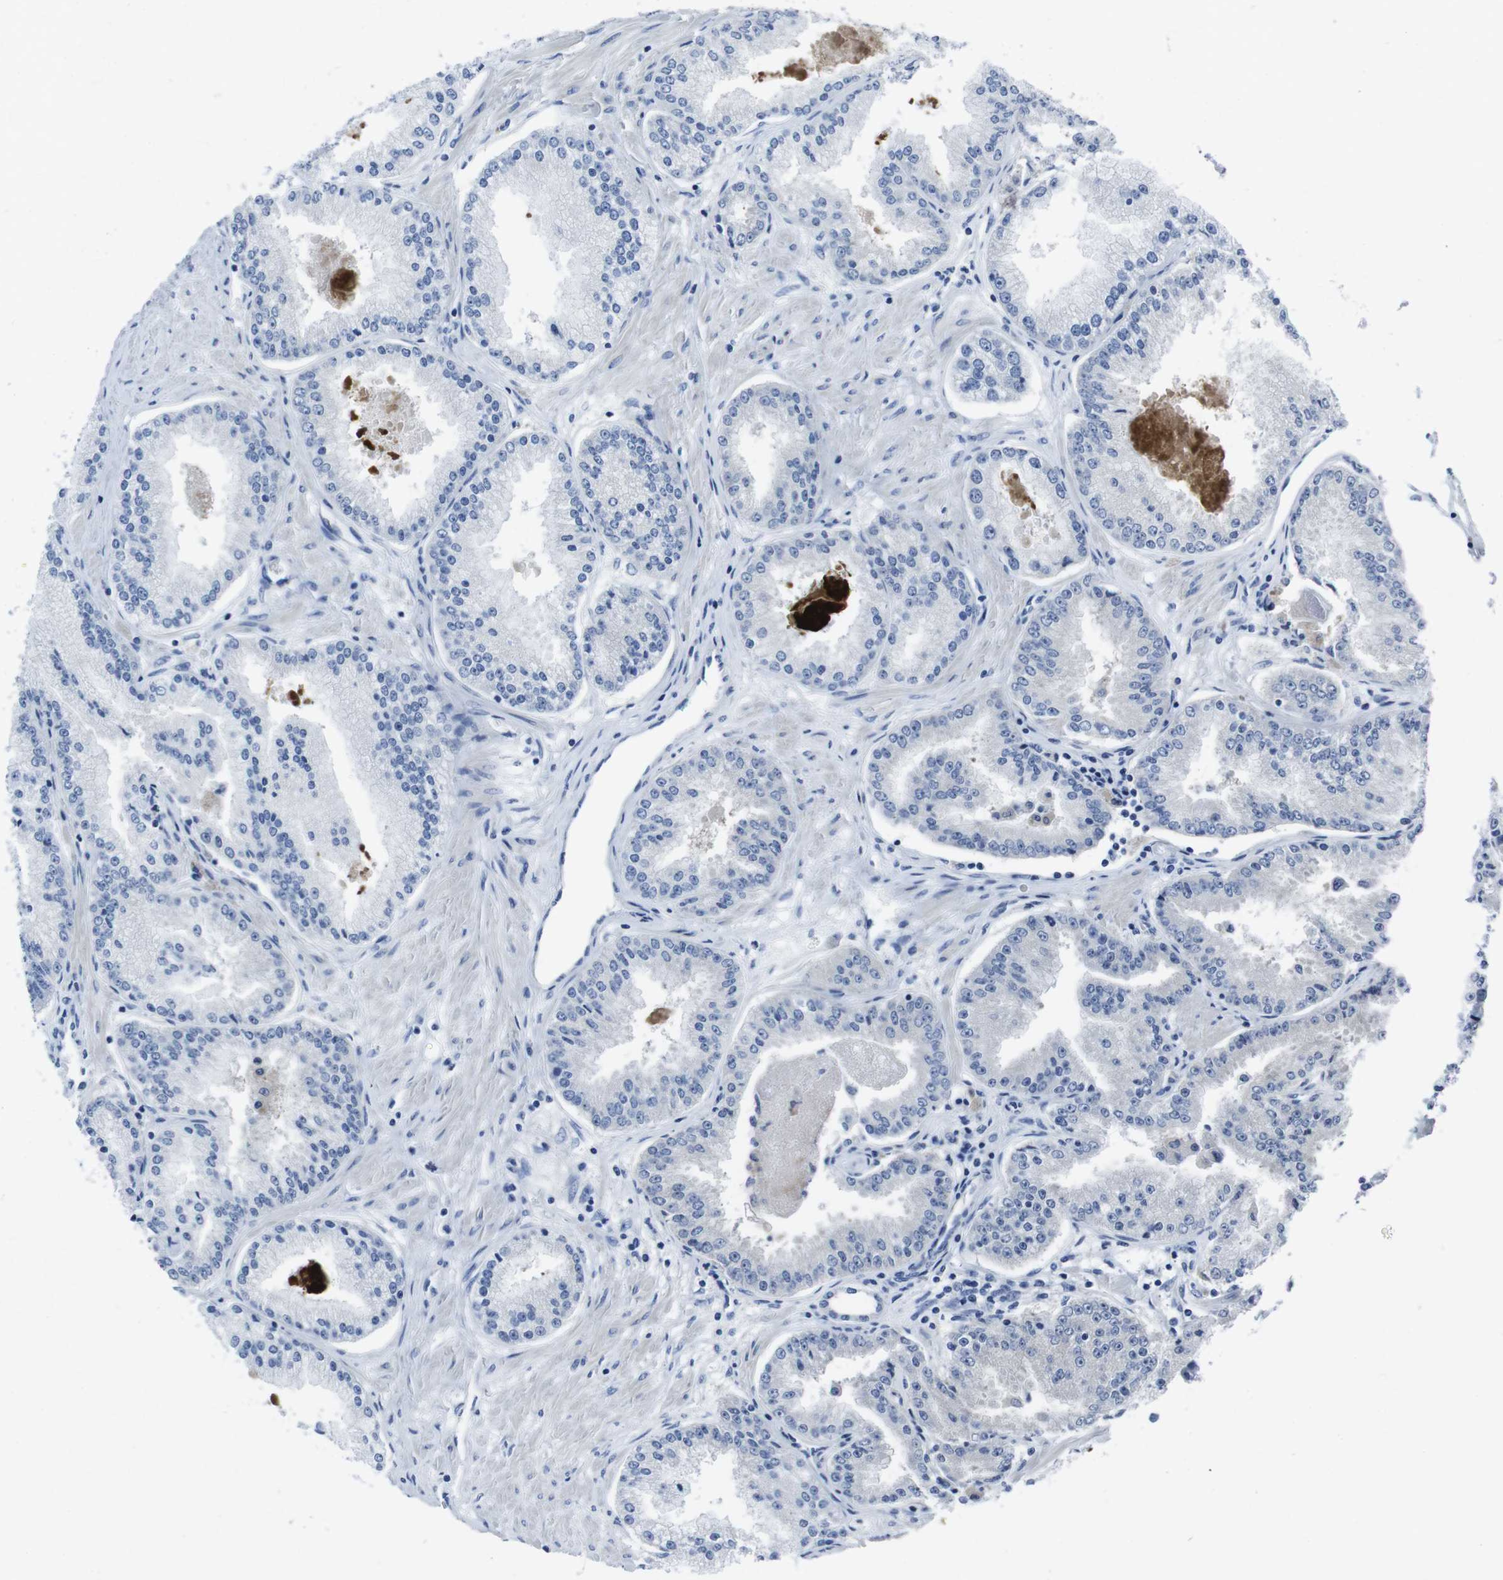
{"staining": {"intensity": "negative", "quantity": "none", "location": "none"}, "tissue": "prostate cancer", "cell_type": "Tumor cells", "image_type": "cancer", "snomed": [{"axis": "morphology", "description": "Adenocarcinoma, High grade"}, {"axis": "topography", "description": "Prostate"}], "caption": "The immunohistochemistry image has no significant staining in tumor cells of adenocarcinoma (high-grade) (prostate) tissue.", "gene": "EIF4A1", "patient": {"sex": "male", "age": 61}}